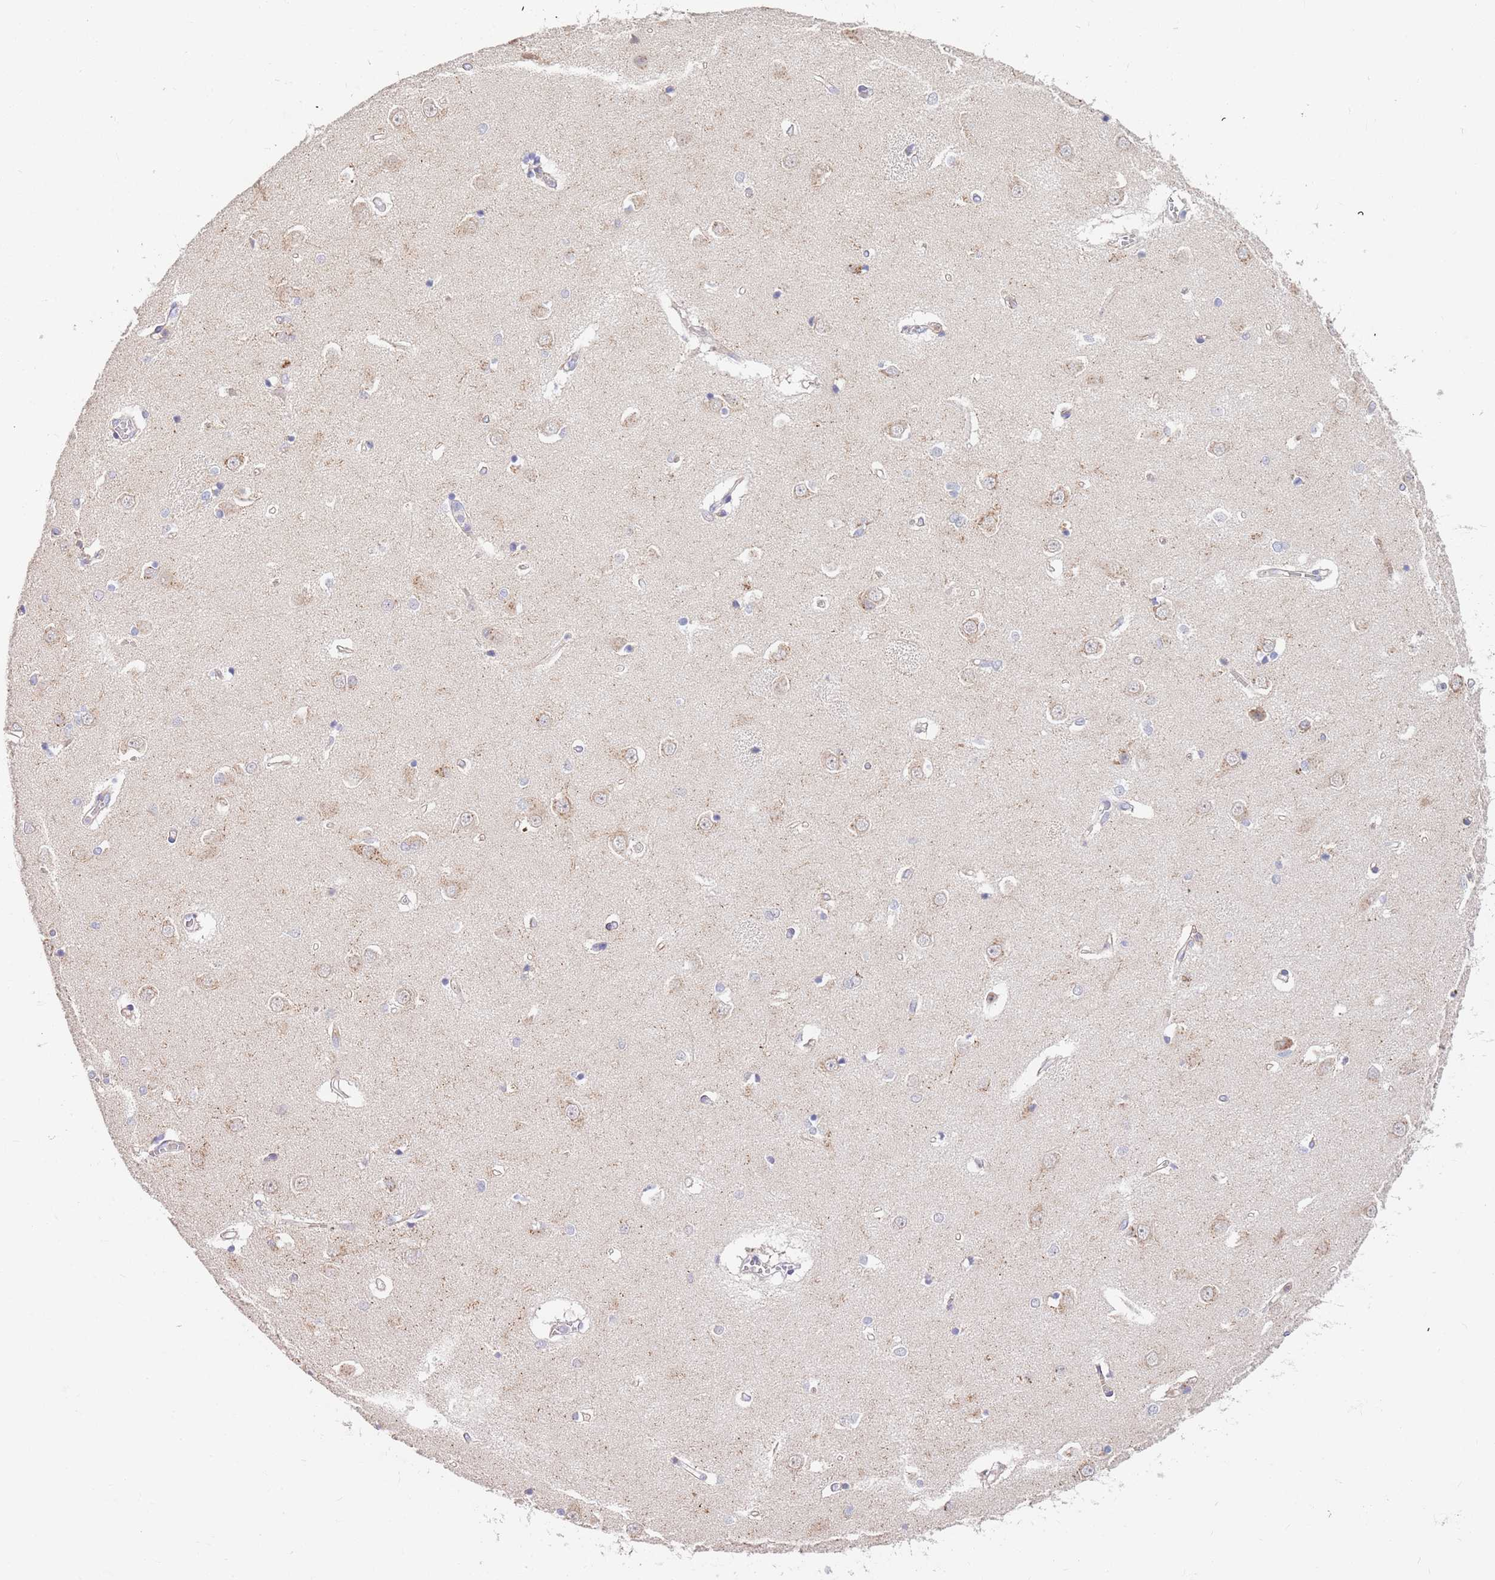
{"staining": {"intensity": "negative", "quantity": "none", "location": "none"}, "tissue": "caudate", "cell_type": "Glial cells", "image_type": "normal", "snomed": [{"axis": "morphology", "description": "Normal tissue, NOS"}, {"axis": "topography", "description": "Lateral ventricle wall"}], "caption": "This is an immunohistochemistry (IHC) micrograph of normal caudate. There is no positivity in glial cells.", "gene": "BORCS5", "patient": {"sex": "male", "age": 37}}